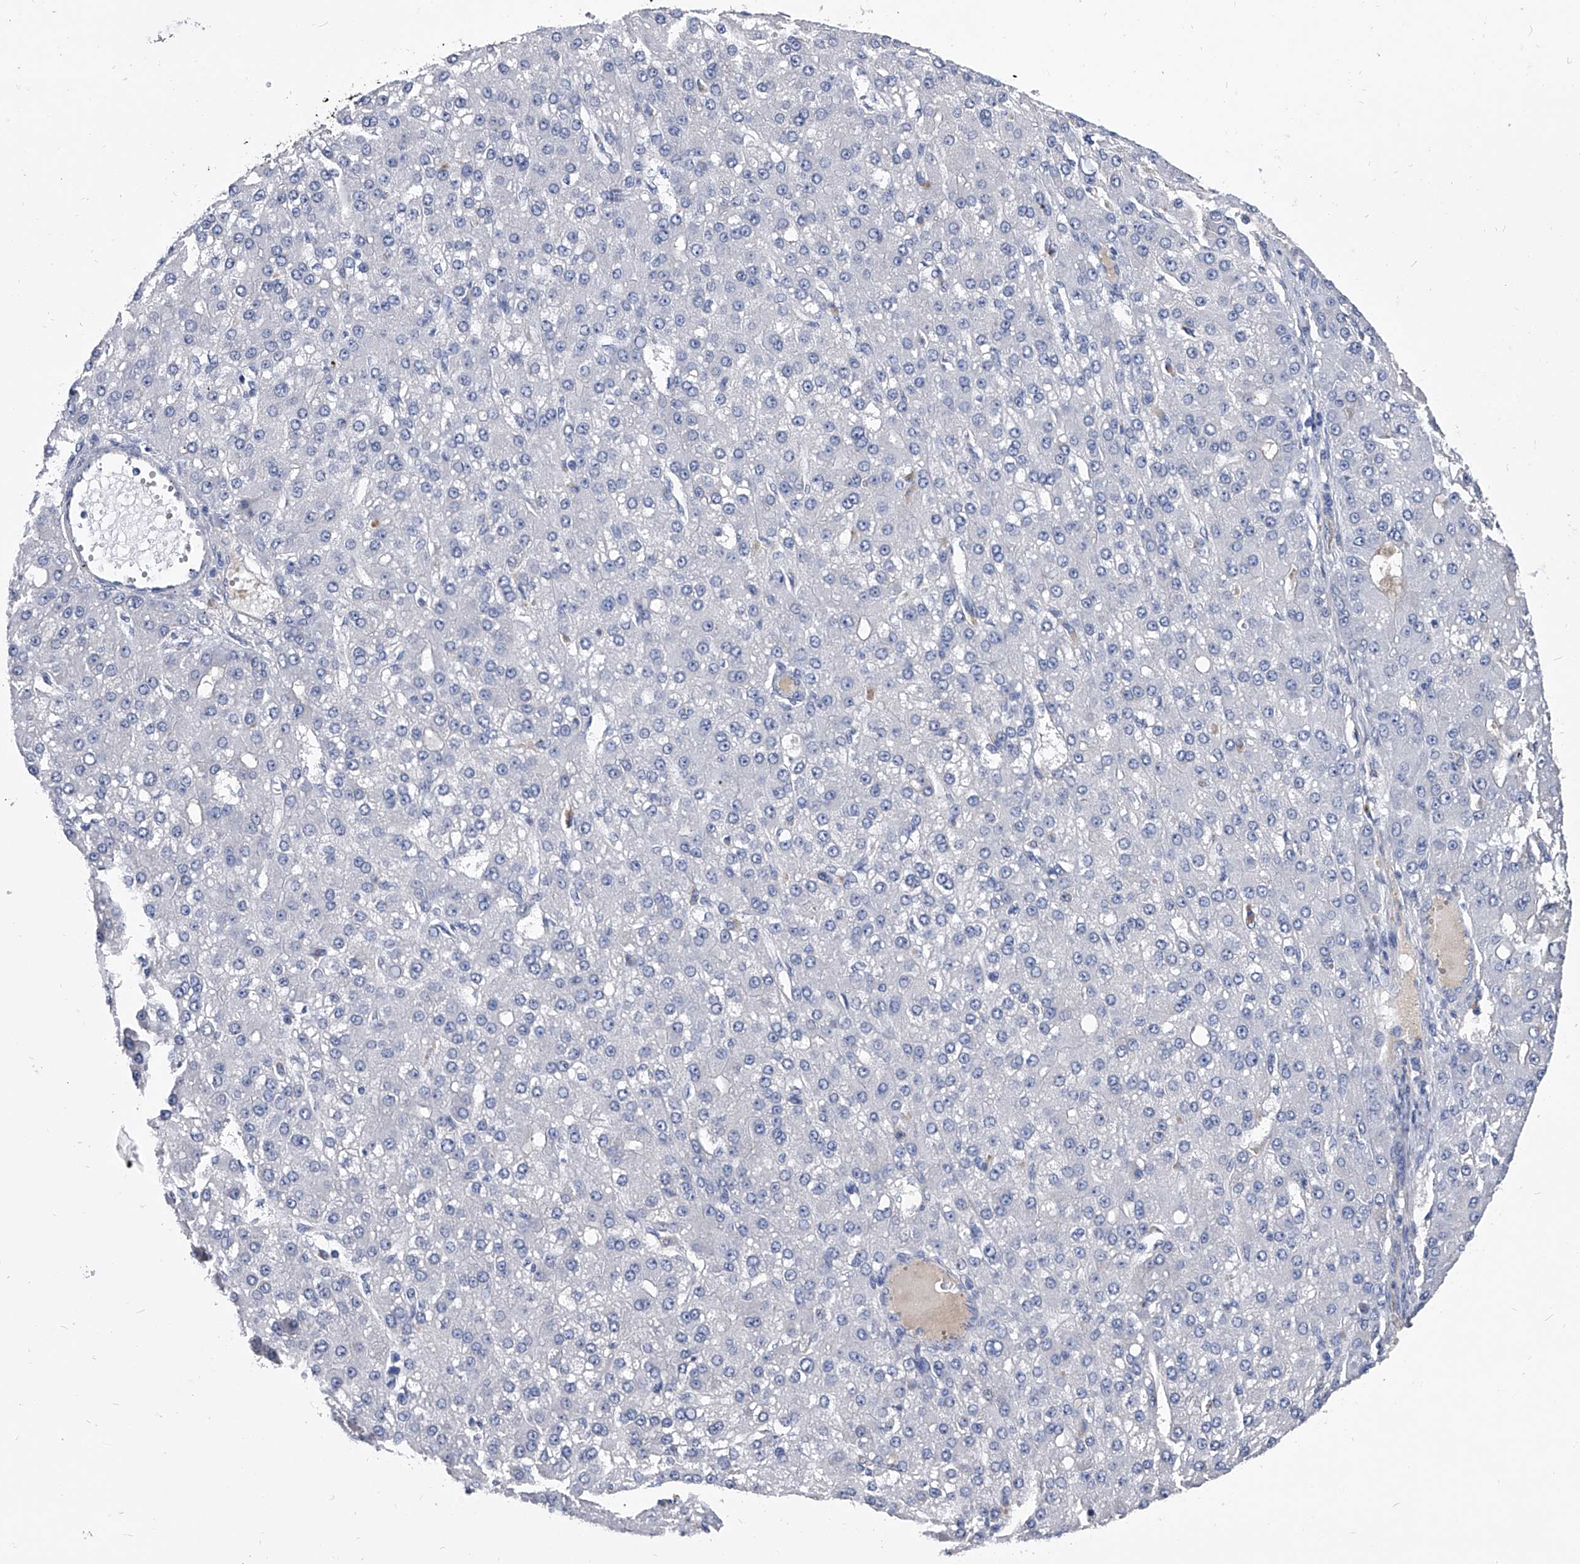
{"staining": {"intensity": "negative", "quantity": "none", "location": "none"}, "tissue": "liver cancer", "cell_type": "Tumor cells", "image_type": "cancer", "snomed": [{"axis": "morphology", "description": "Carcinoma, Hepatocellular, NOS"}, {"axis": "topography", "description": "Liver"}], "caption": "Immunohistochemistry photomicrograph of liver cancer stained for a protein (brown), which demonstrates no positivity in tumor cells.", "gene": "EFCAB7", "patient": {"sex": "male", "age": 67}}